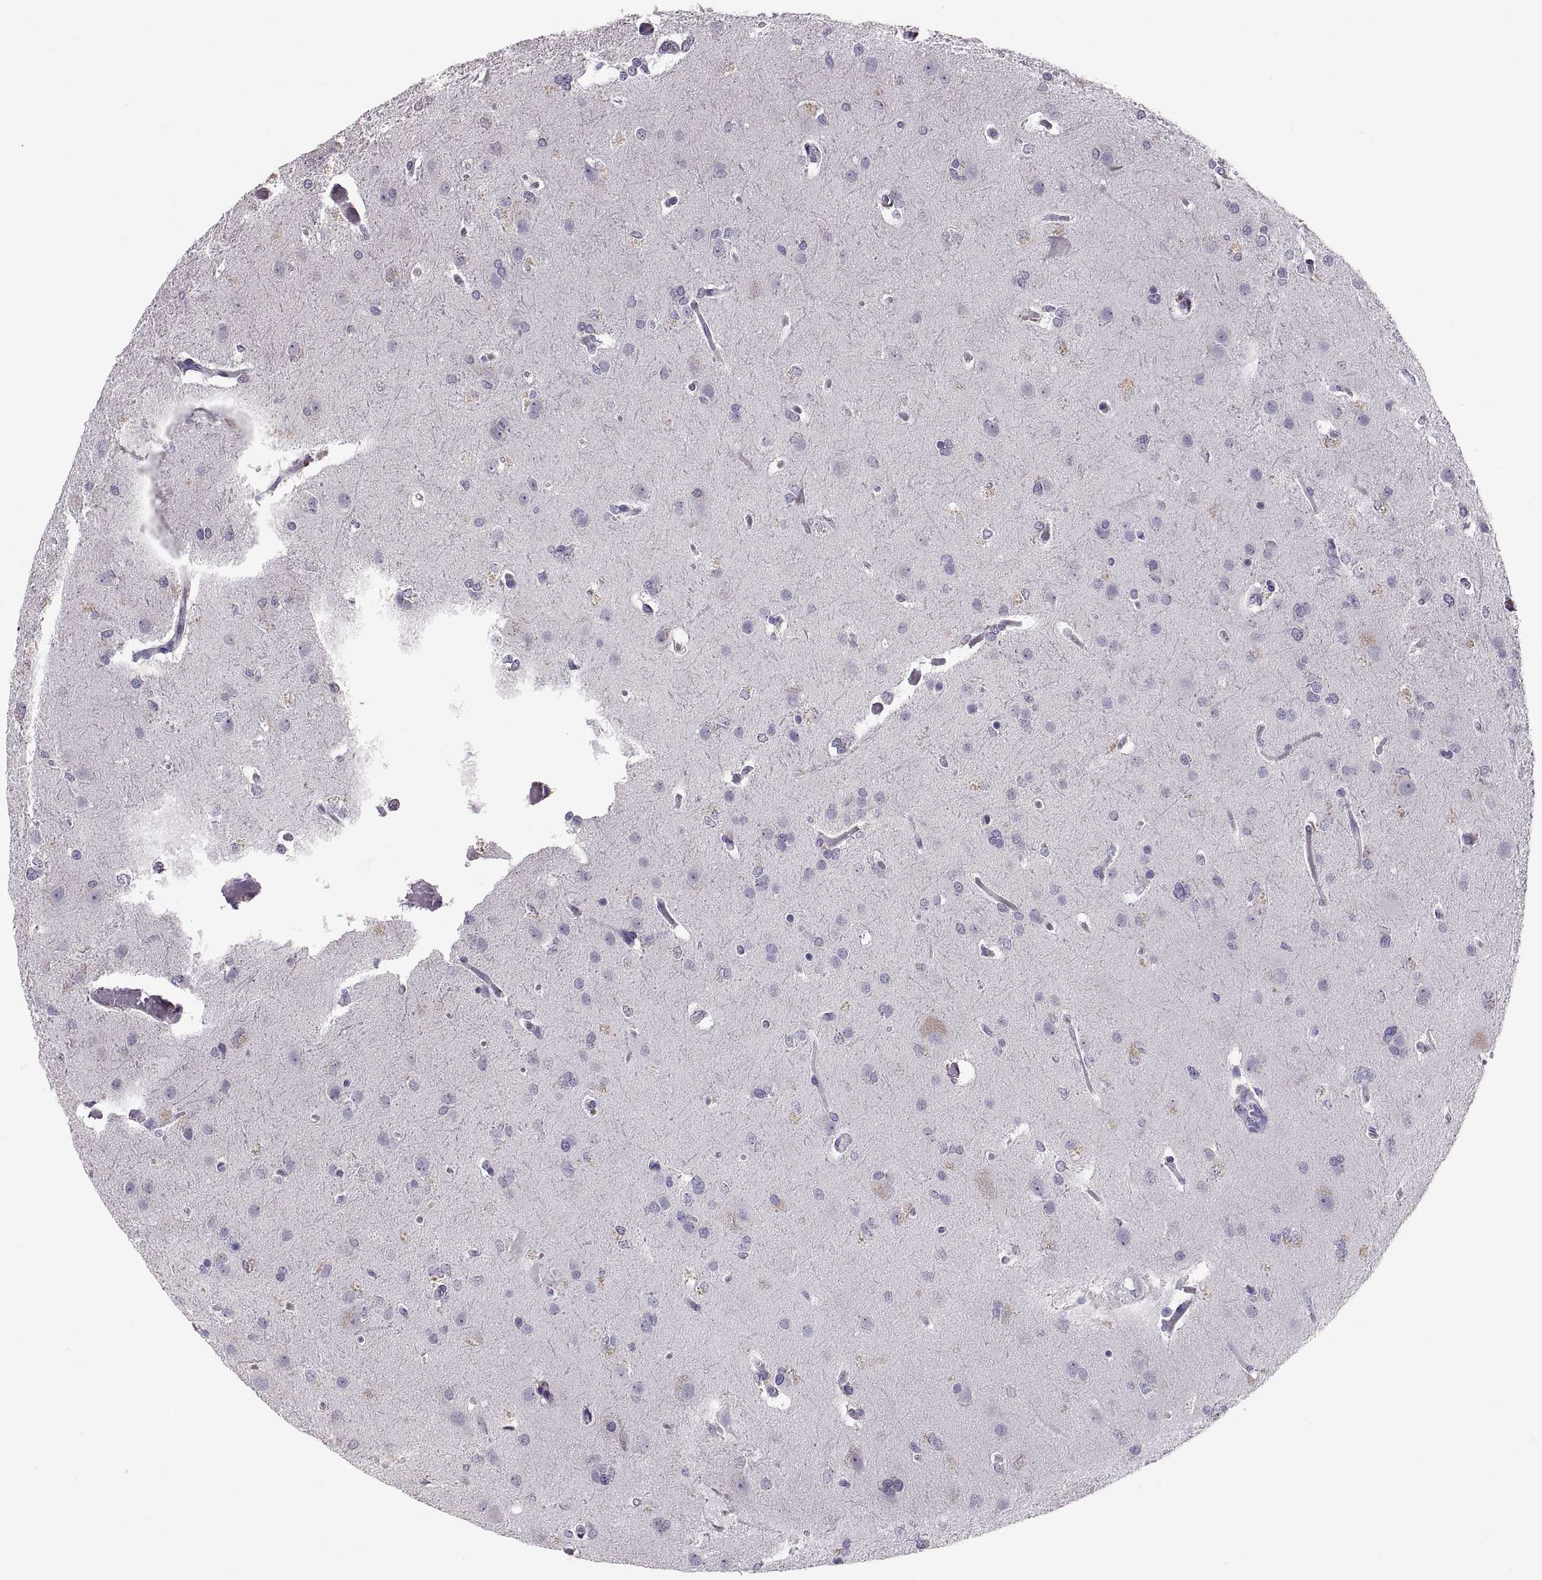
{"staining": {"intensity": "negative", "quantity": "none", "location": "none"}, "tissue": "glioma", "cell_type": "Tumor cells", "image_type": "cancer", "snomed": [{"axis": "morphology", "description": "Glioma, malignant, High grade"}, {"axis": "topography", "description": "Brain"}], "caption": "Immunohistochemistry (IHC) of human glioma exhibits no staining in tumor cells.", "gene": "WBP2NL", "patient": {"sex": "male", "age": 68}}